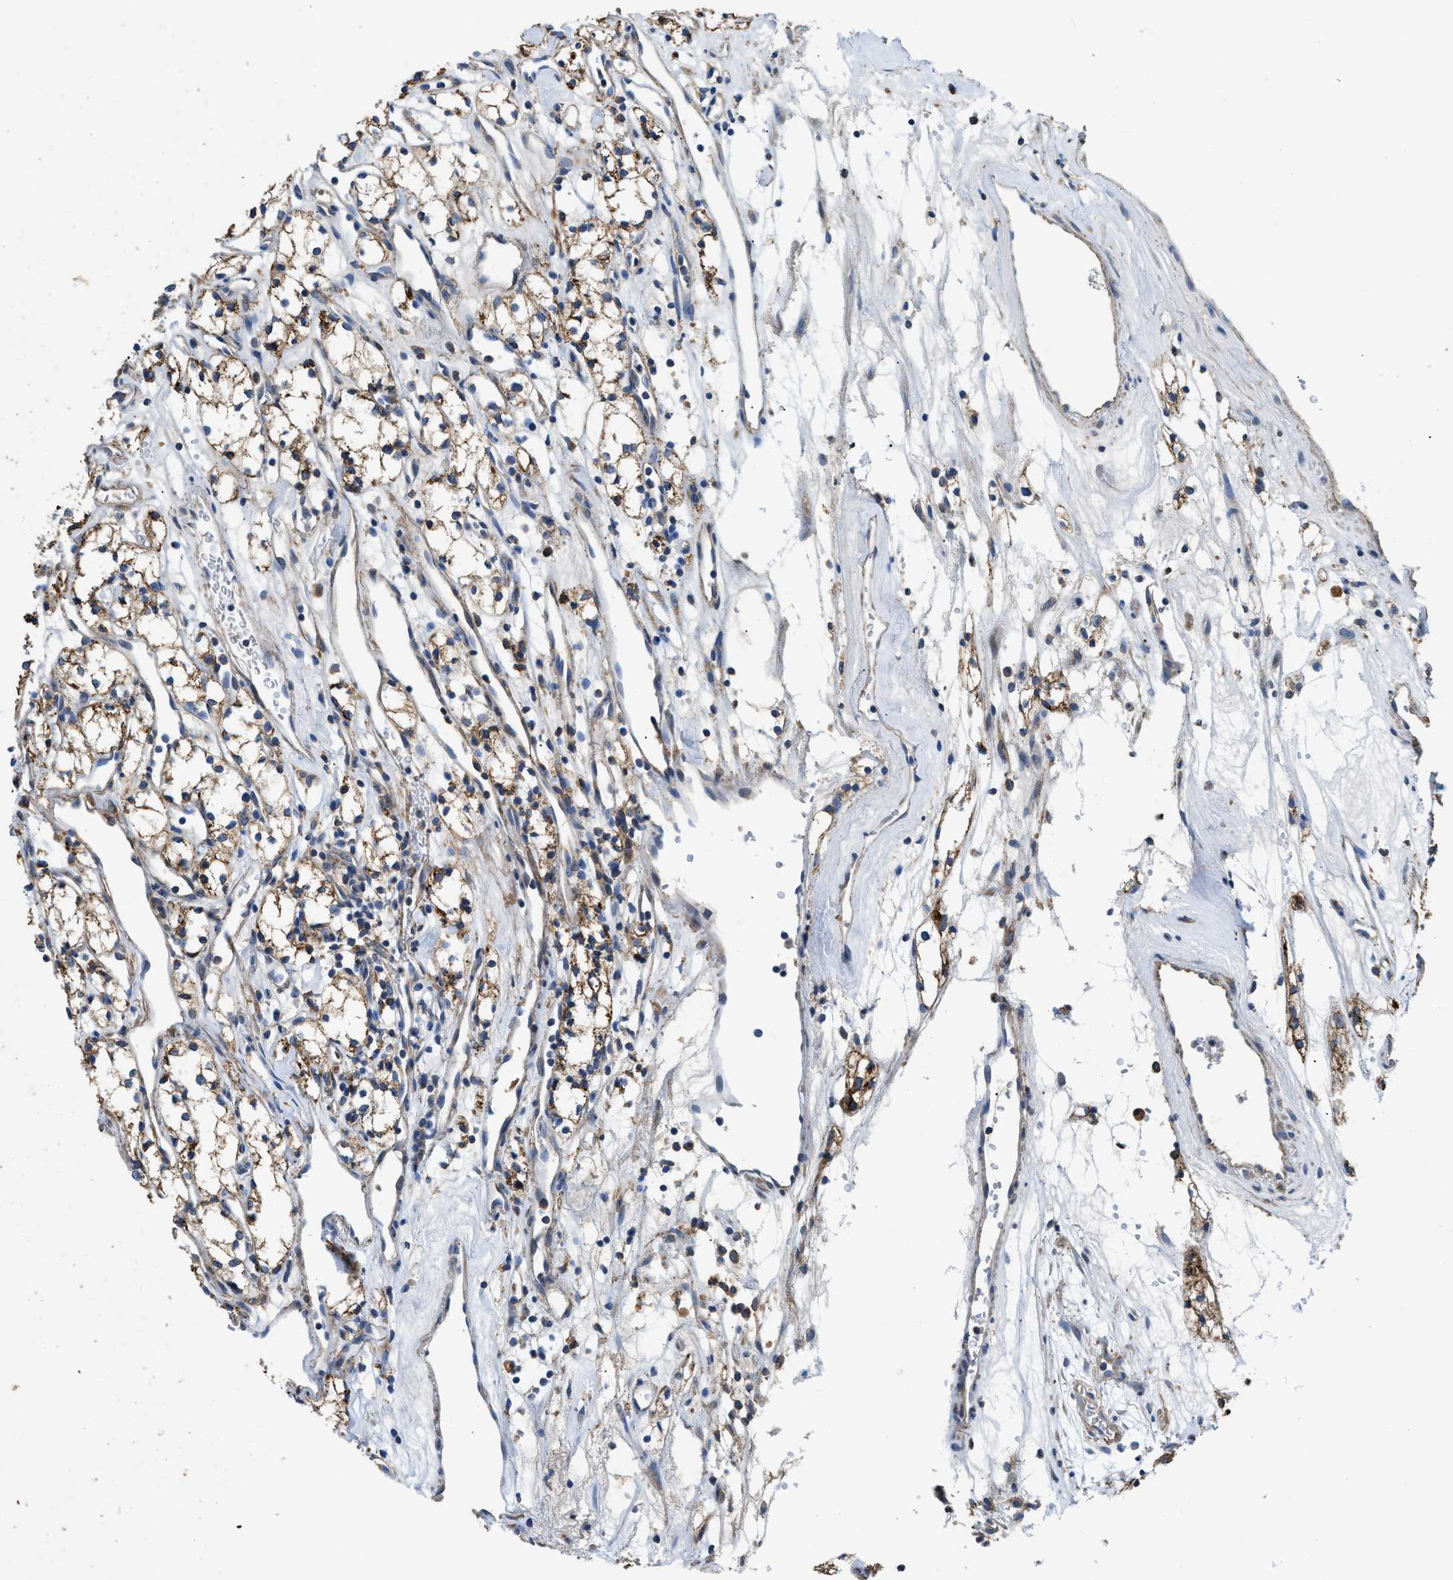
{"staining": {"intensity": "moderate", "quantity": ">75%", "location": "cytoplasmic/membranous"}, "tissue": "renal cancer", "cell_type": "Tumor cells", "image_type": "cancer", "snomed": [{"axis": "morphology", "description": "Adenocarcinoma, NOS"}, {"axis": "topography", "description": "Kidney"}], "caption": "Adenocarcinoma (renal) stained with immunohistochemistry (IHC) demonstrates moderate cytoplasmic/membranous staining in approximately >75% of tumor cells. (DAB IHC with brightfield microscopy, high magnification).", "gene": "CDK15", "patient": {"sex": "male", "age": 59}}